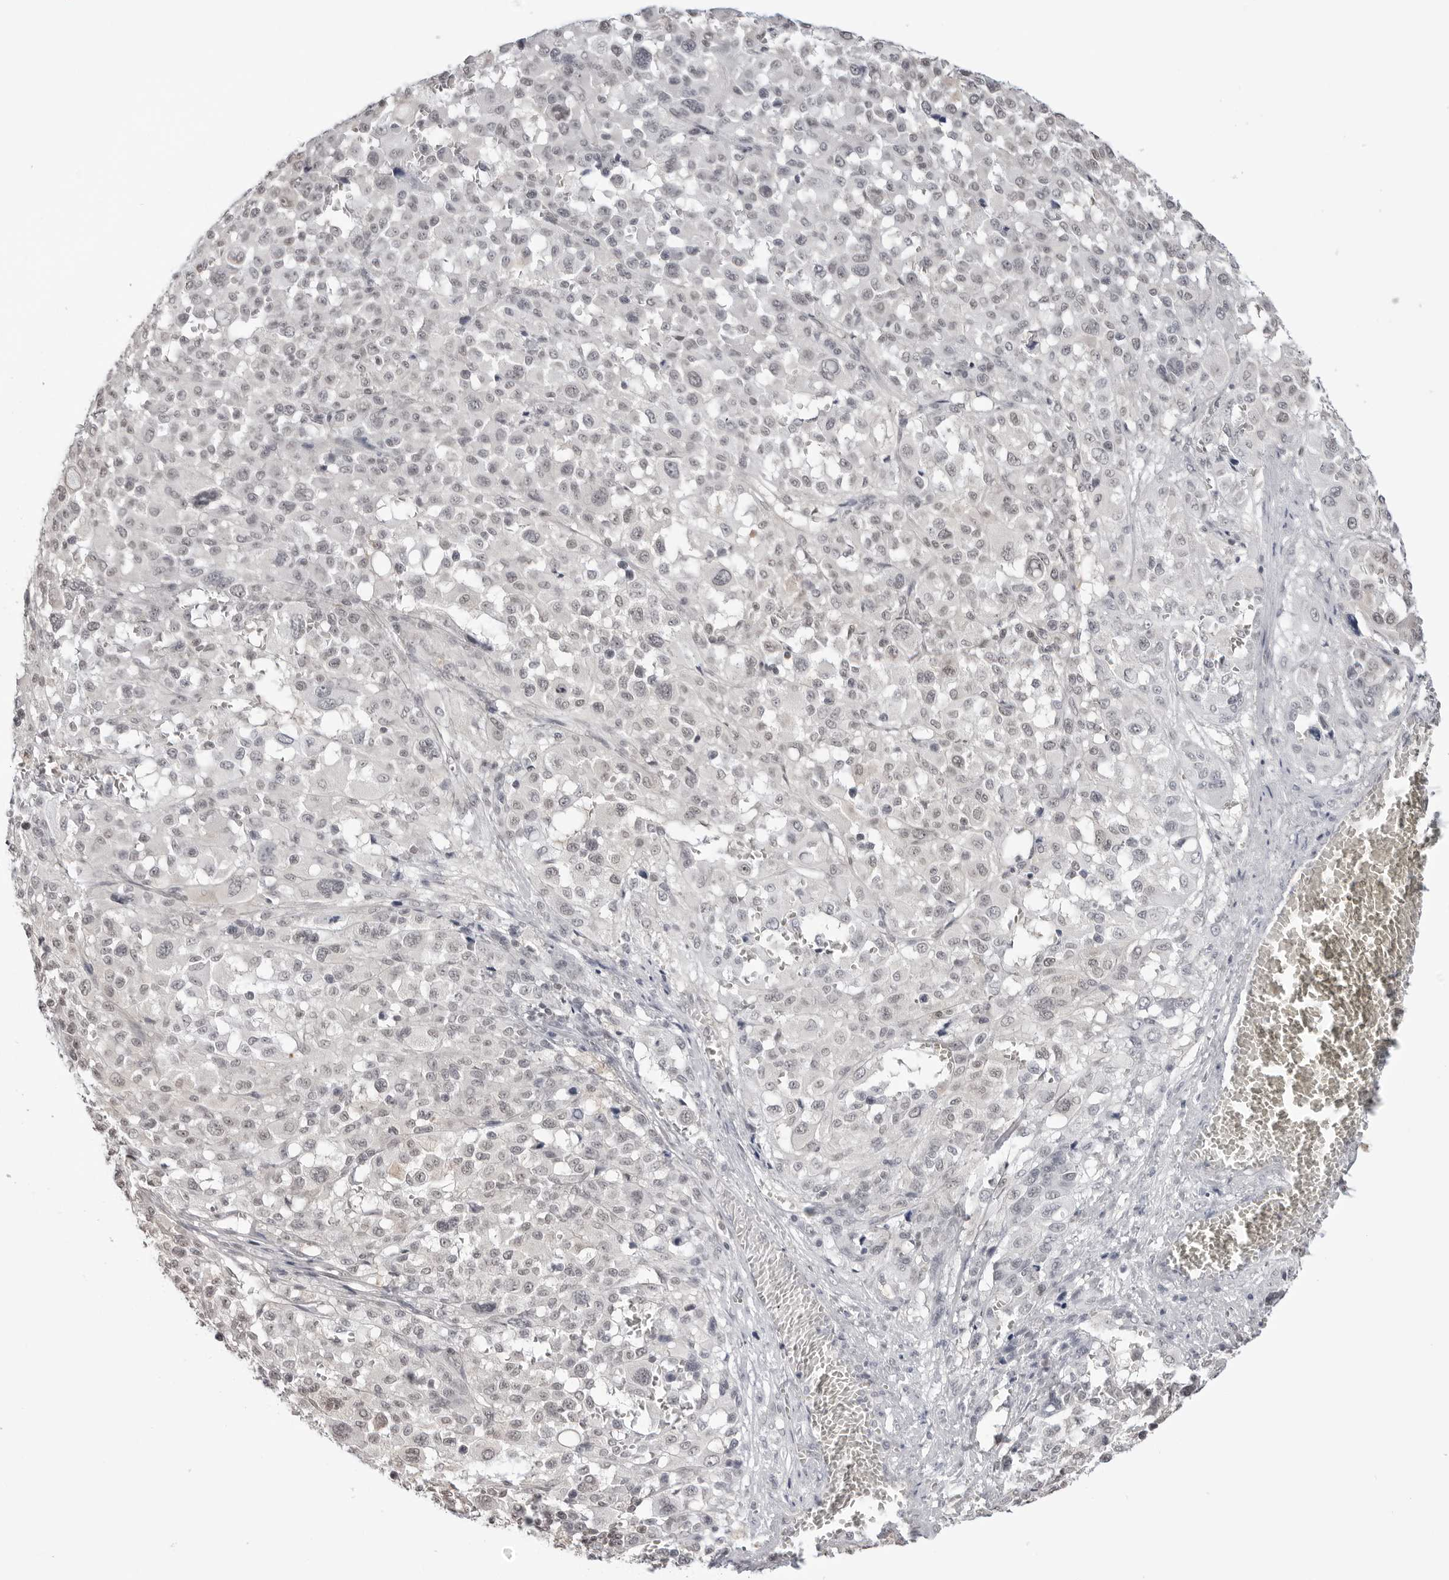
{"staining": {"intensity": "negative", "quantity": "none", "location": "none"}, "tissue": "melanoma", "cell_type": "Tumor cells", "image_type": "cancer", "snomed": [{"axis": "morphology", "description": "Malignant melanoma, Metastatic site"}, {"axis": "topography", "description": "Skin"}], "caption": "Micrograph shows no protein expression in tumor cells of melanoma tissue.", "gene": "YWHAG", "patient": {"sex": "female", "age": 74}}